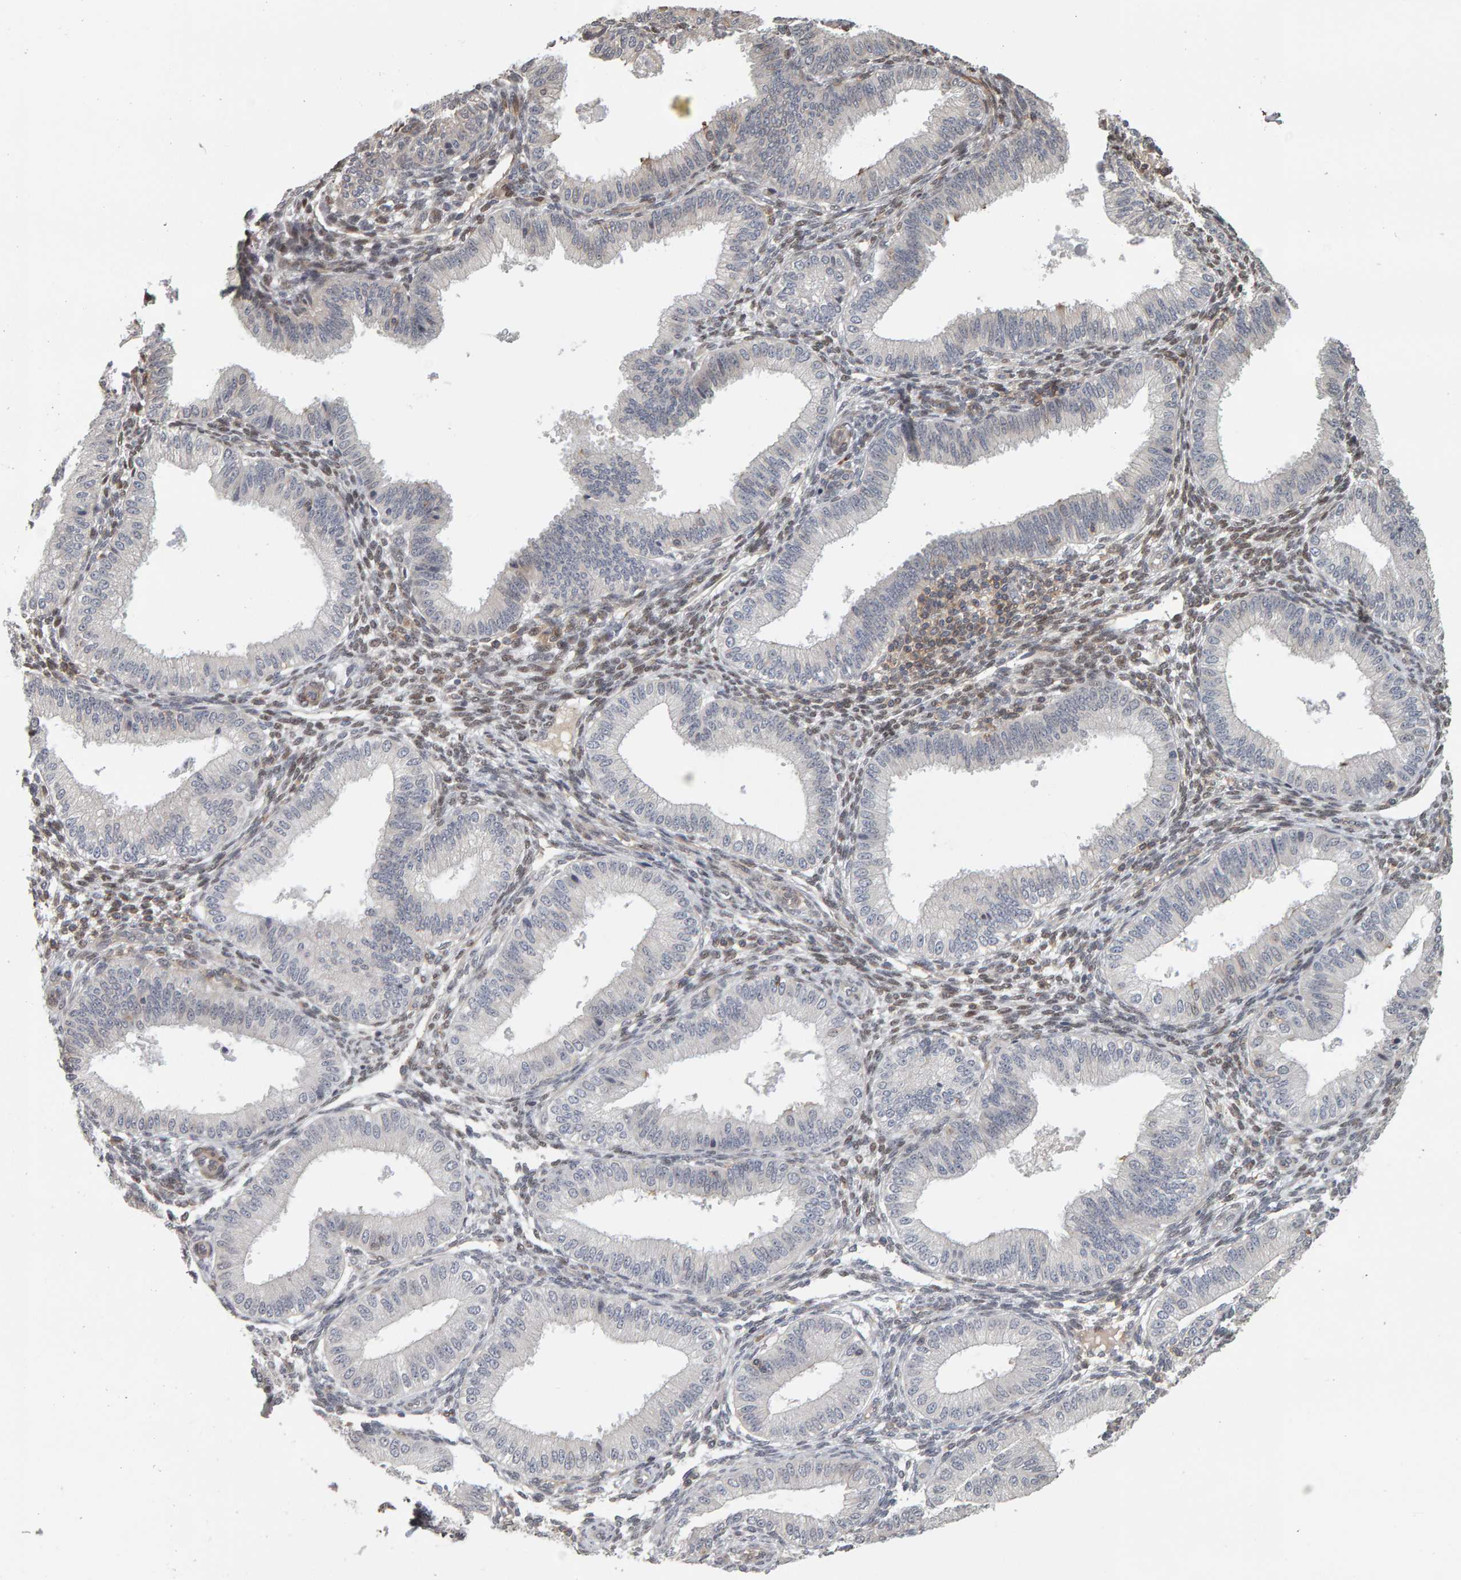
{"staining": {"intensity": "negative", "quantity": "none", "location": "none"}, "tissue": "endometrium", "cell_type": "Cells in endometrial stroma", "image_type": "normal", "snomed": [{"axis": "morphology", "description": "Normal tissue, NOS"}, {"axis": "topography", "description": "Endometrium"}], "caption": "DAB (3,3'-diaminobenzidine) immunohistochemical staining of normal endometrium exhibits no significant positivity in cells in endometrial stroma.", "gene": "TEFM", "patient": {"sex": "female", "age": 39}}